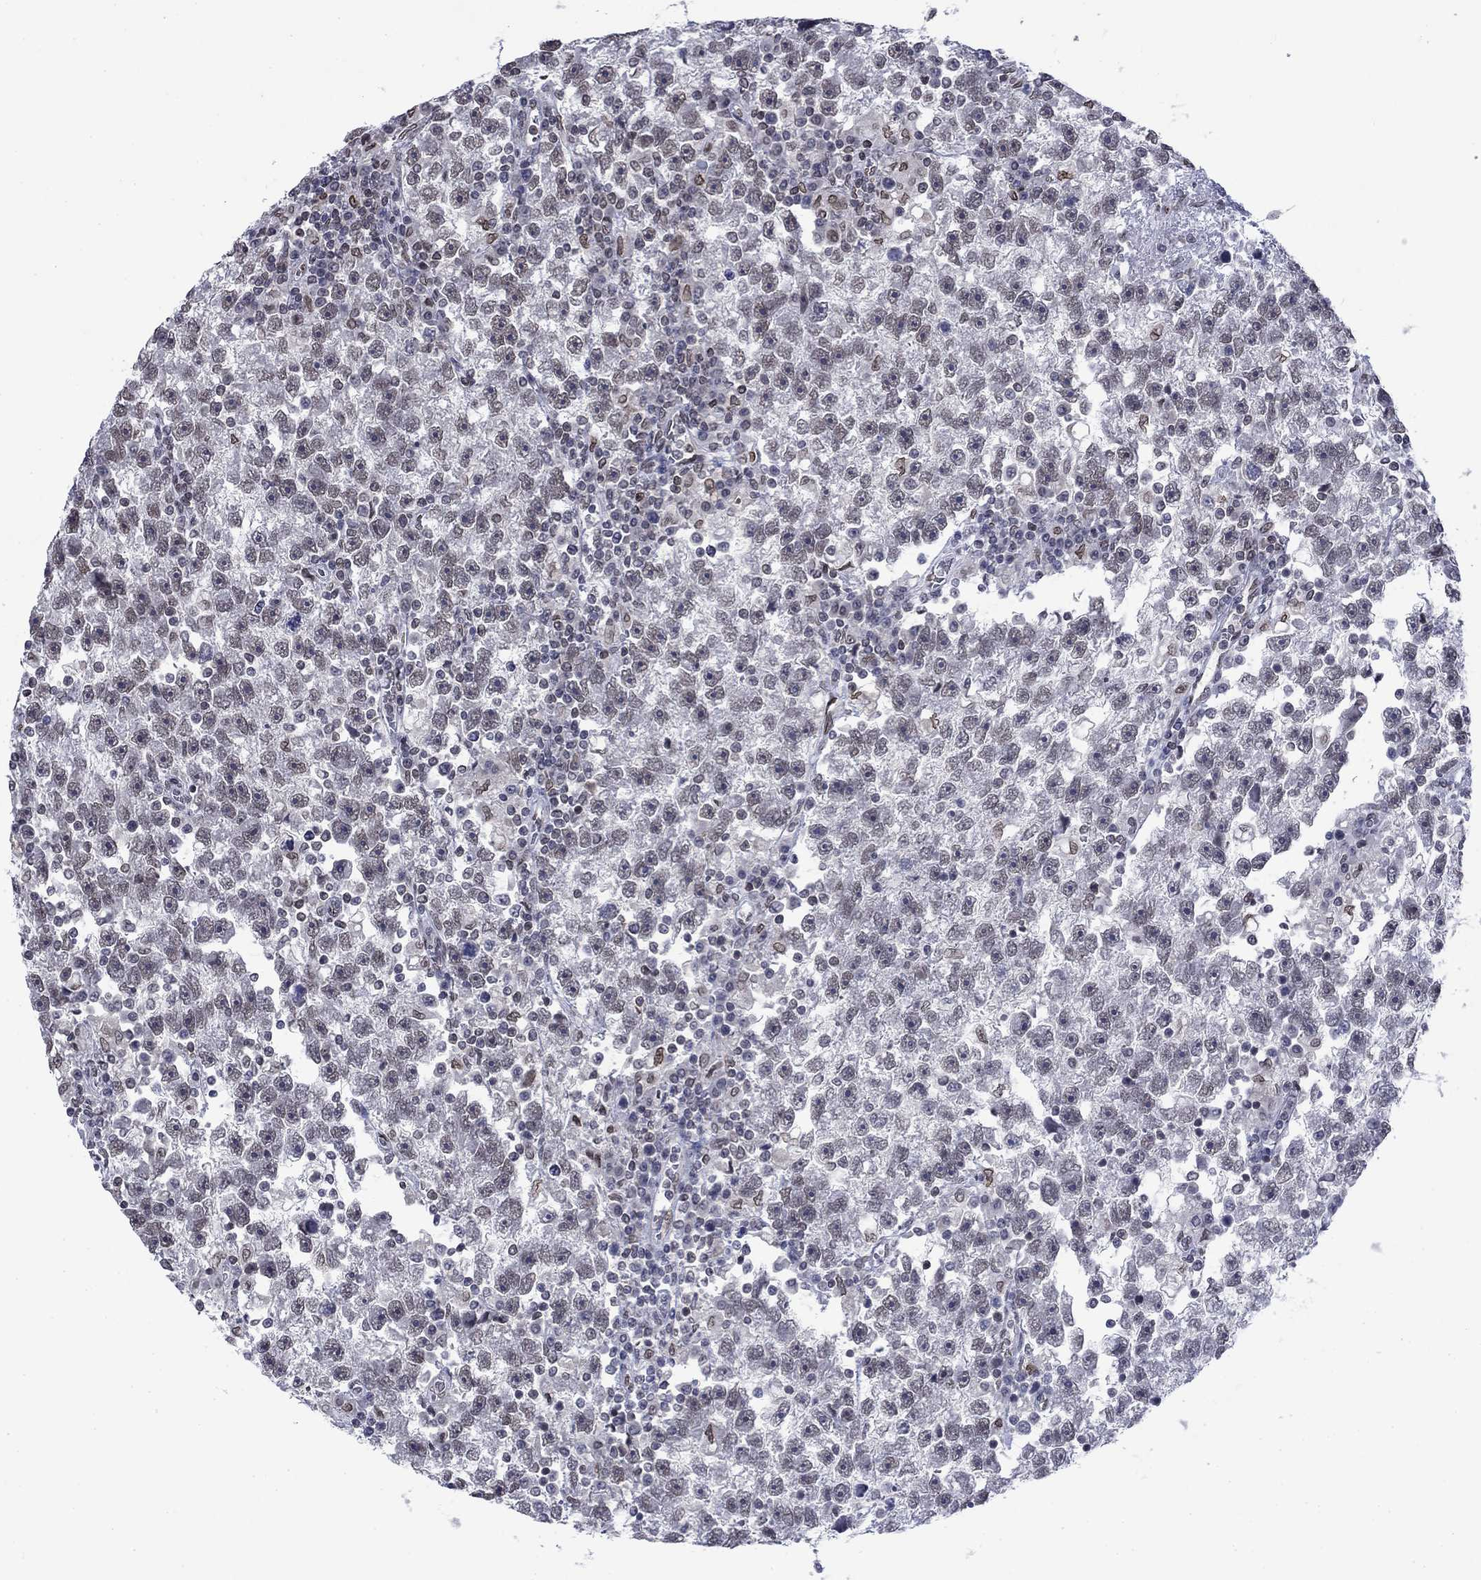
{"staining": {"intensity": "weak", "quantity": "25%-75%", "location": "nuclear"}, "tissue": "testis cancer", "cell_type": "Tumor cells", "image_type": "cancer", "snomed": [{"axis": "morphology", "description": "Seminoma, NOS"}, {"axis": "topography", "description": "Testis"}], "caption": "Weak nuclear staining is appreciated in approximately 25%-75% of tumor cells in testis seminoma. (Brightfield microscopy of DAB IHC at high magnification).", "gene": "TOR1AIP1", "patient": {"sex": "male", "age": 47}}